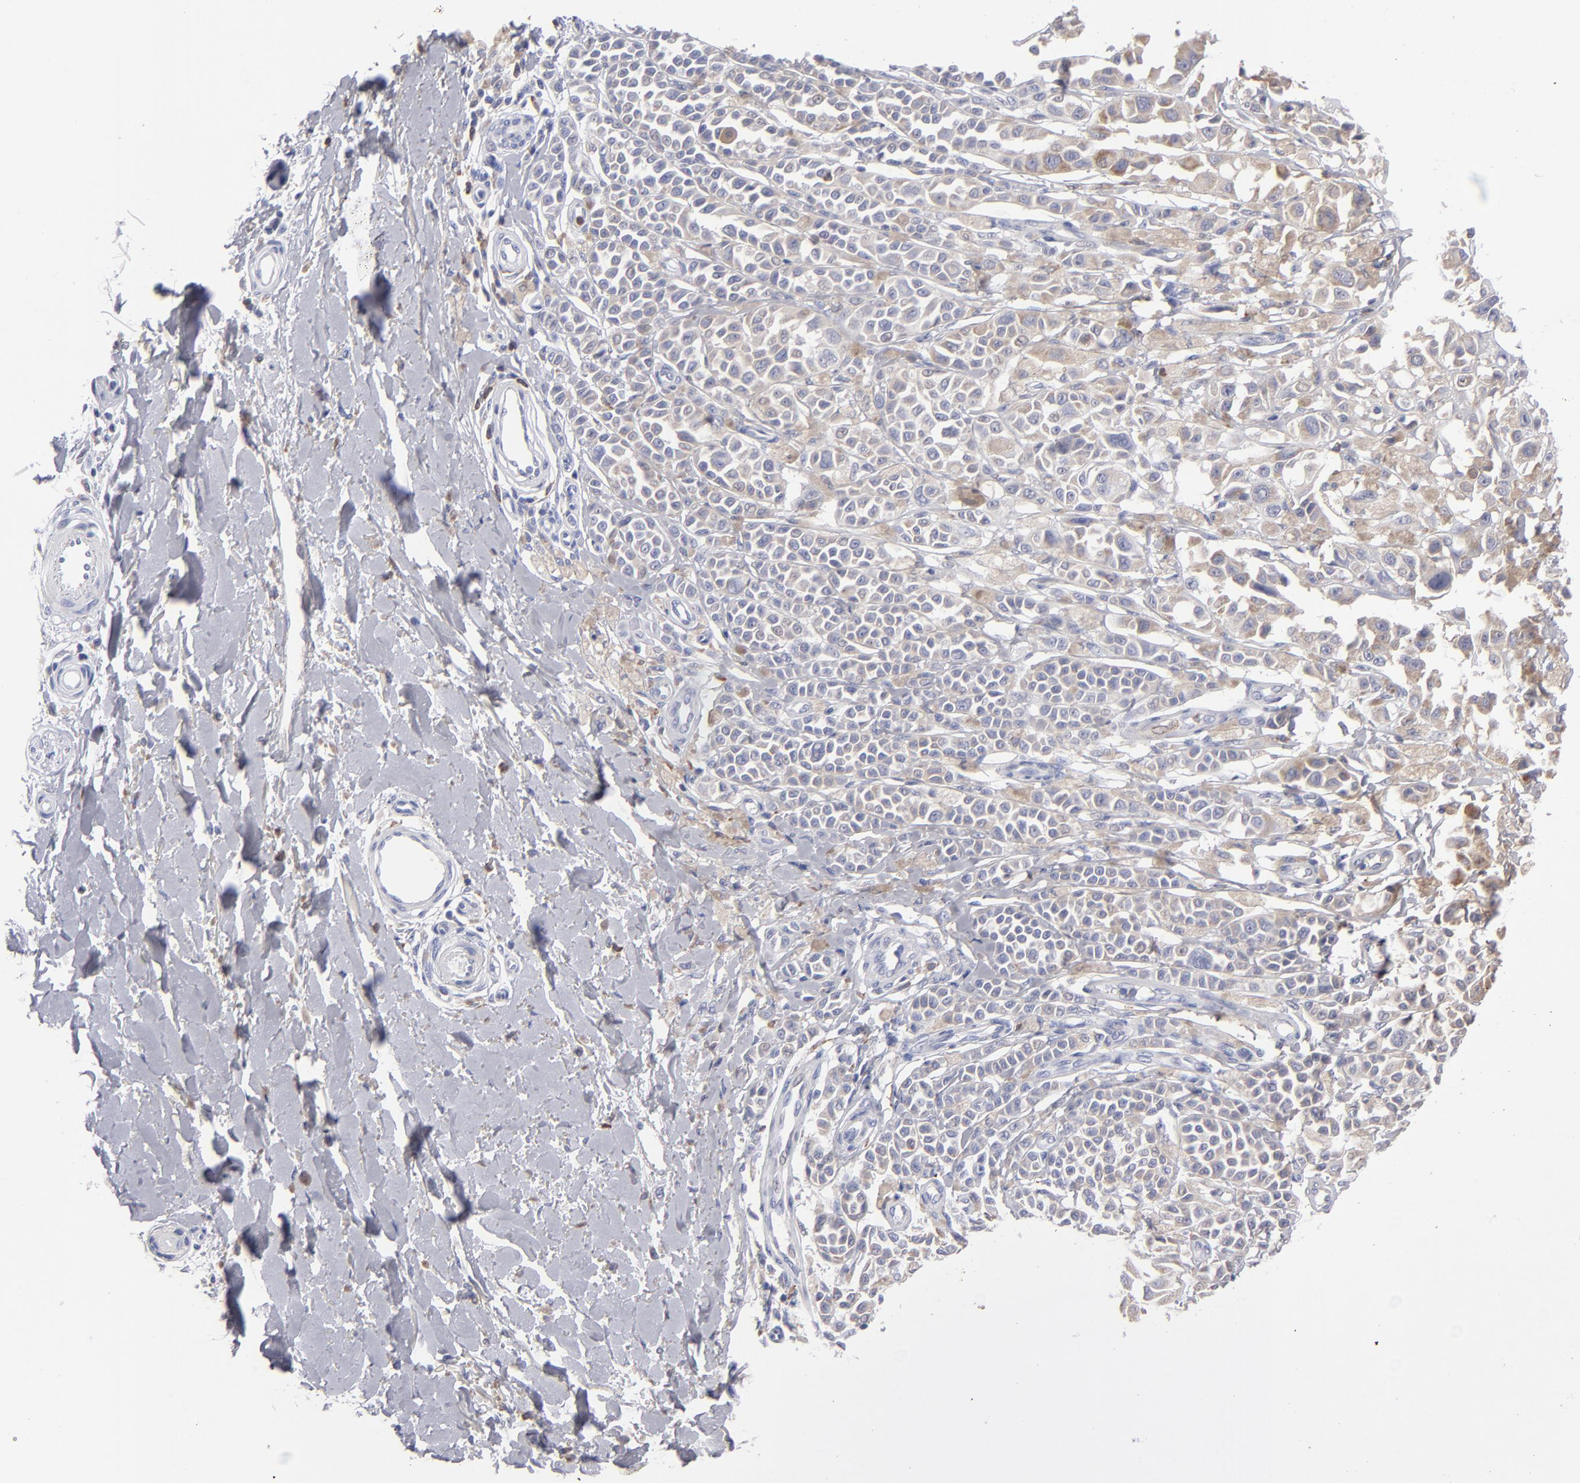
{"staining": {"intensity": "weak", "quantity": ">75%", "location": "cytoplasmic/membranous"}, "tissue": "melanoma", "cell_type": "Tumor cells", "image_type": "cancer", "snomed": [{"axis": "morphology", "description": "Malignant melanoma, NOS"}, {"axis": "topography", "description": "Skin"}], "caption": "Immunohistochemistry image of melanoma stained for a protein (brown), which shows low levels of weak cytoplasmic/membranous expression in about >75% of tumor cells.", "gene": "FGR", "patient": {"sex": "female", "age": 38}}